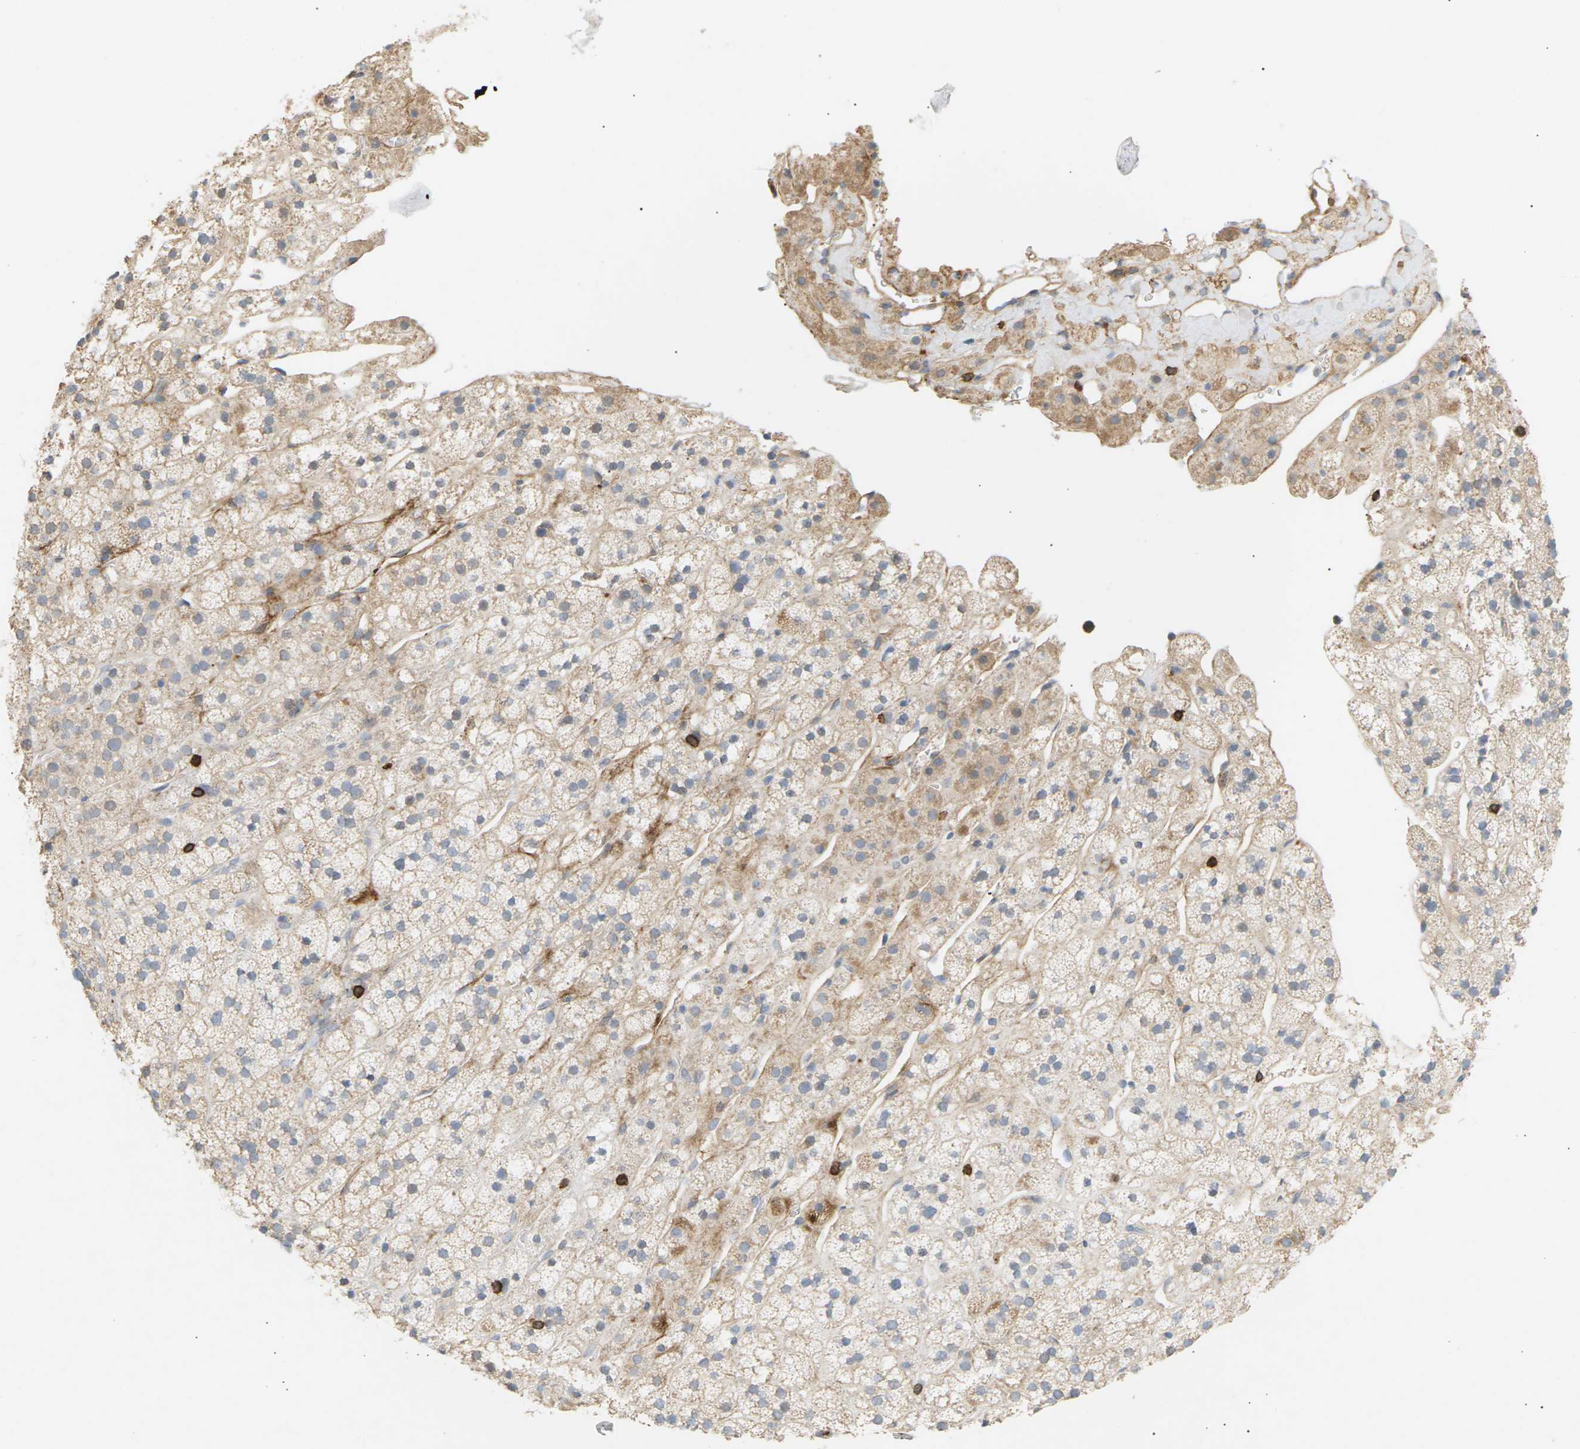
{"staining": {"intensity": "moderate", "quantity": "<25%", "location": "cytoplasmic/membranous"}, "tissue": "adrenal gland", "cell_type": "Glandular cells", "image_type": "normal", "snomed": [{"axis": "morphology", "description": "Normal tissue, NOS"}, {"axis": "topography", "description": "Adrenal gland"}], "caption": "Immunohistochemical staining of unremarkable adrenal gland displays low levels of moderate cytoplasmic/membranous staining in about <25% of glandular cells. (DAB (3,3'-diaminobenzidine) IHC with brightfield microscopy, high magnification).", "gene": "LIME1", "patient": {"sex": "male", "age": 56}}